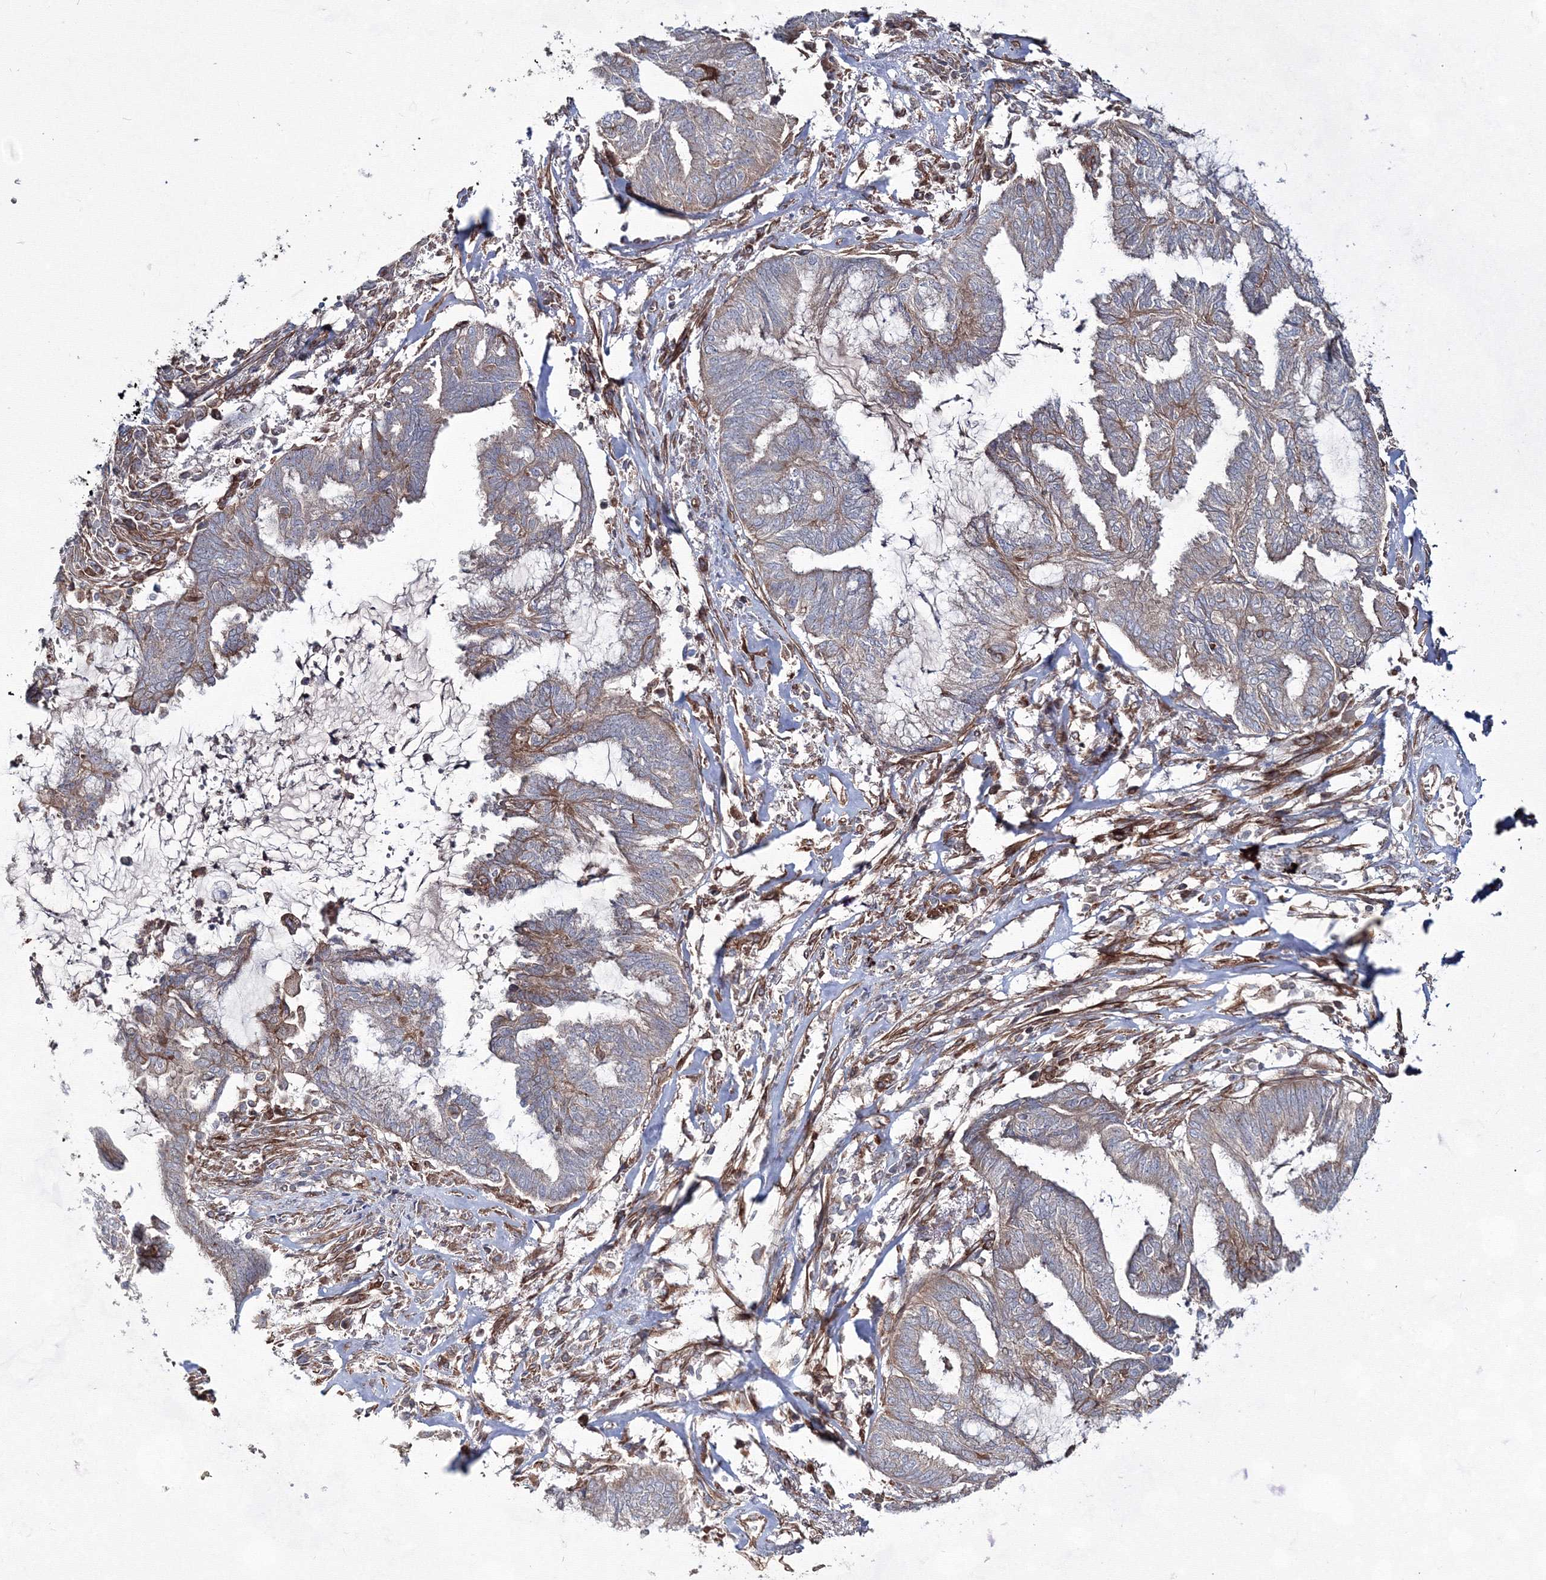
{"staining": {"intensity": "weak", "quantity": "25%-75%", "location": "cytoplasmic/membranous"}, "tissue": "endometrial cancer", "cell_type": "Tumor cells", "image_type": "cancer", "snomed": [{"axis": "morphology", "description": "Adenocarcinoma, NOS"}, {"axis": "topography", "description": "Endometrium"}], "caption": "A high-resolution image shows immunohistochemistry staining of endometrial cancer (adenocarcinoma), which demonstrates weak cytoplasmic/membranous staining in approximately 25%-75% of tumor cells.", "gene": "EXOC6", "patient": {"sex": "female", "age": 86}}